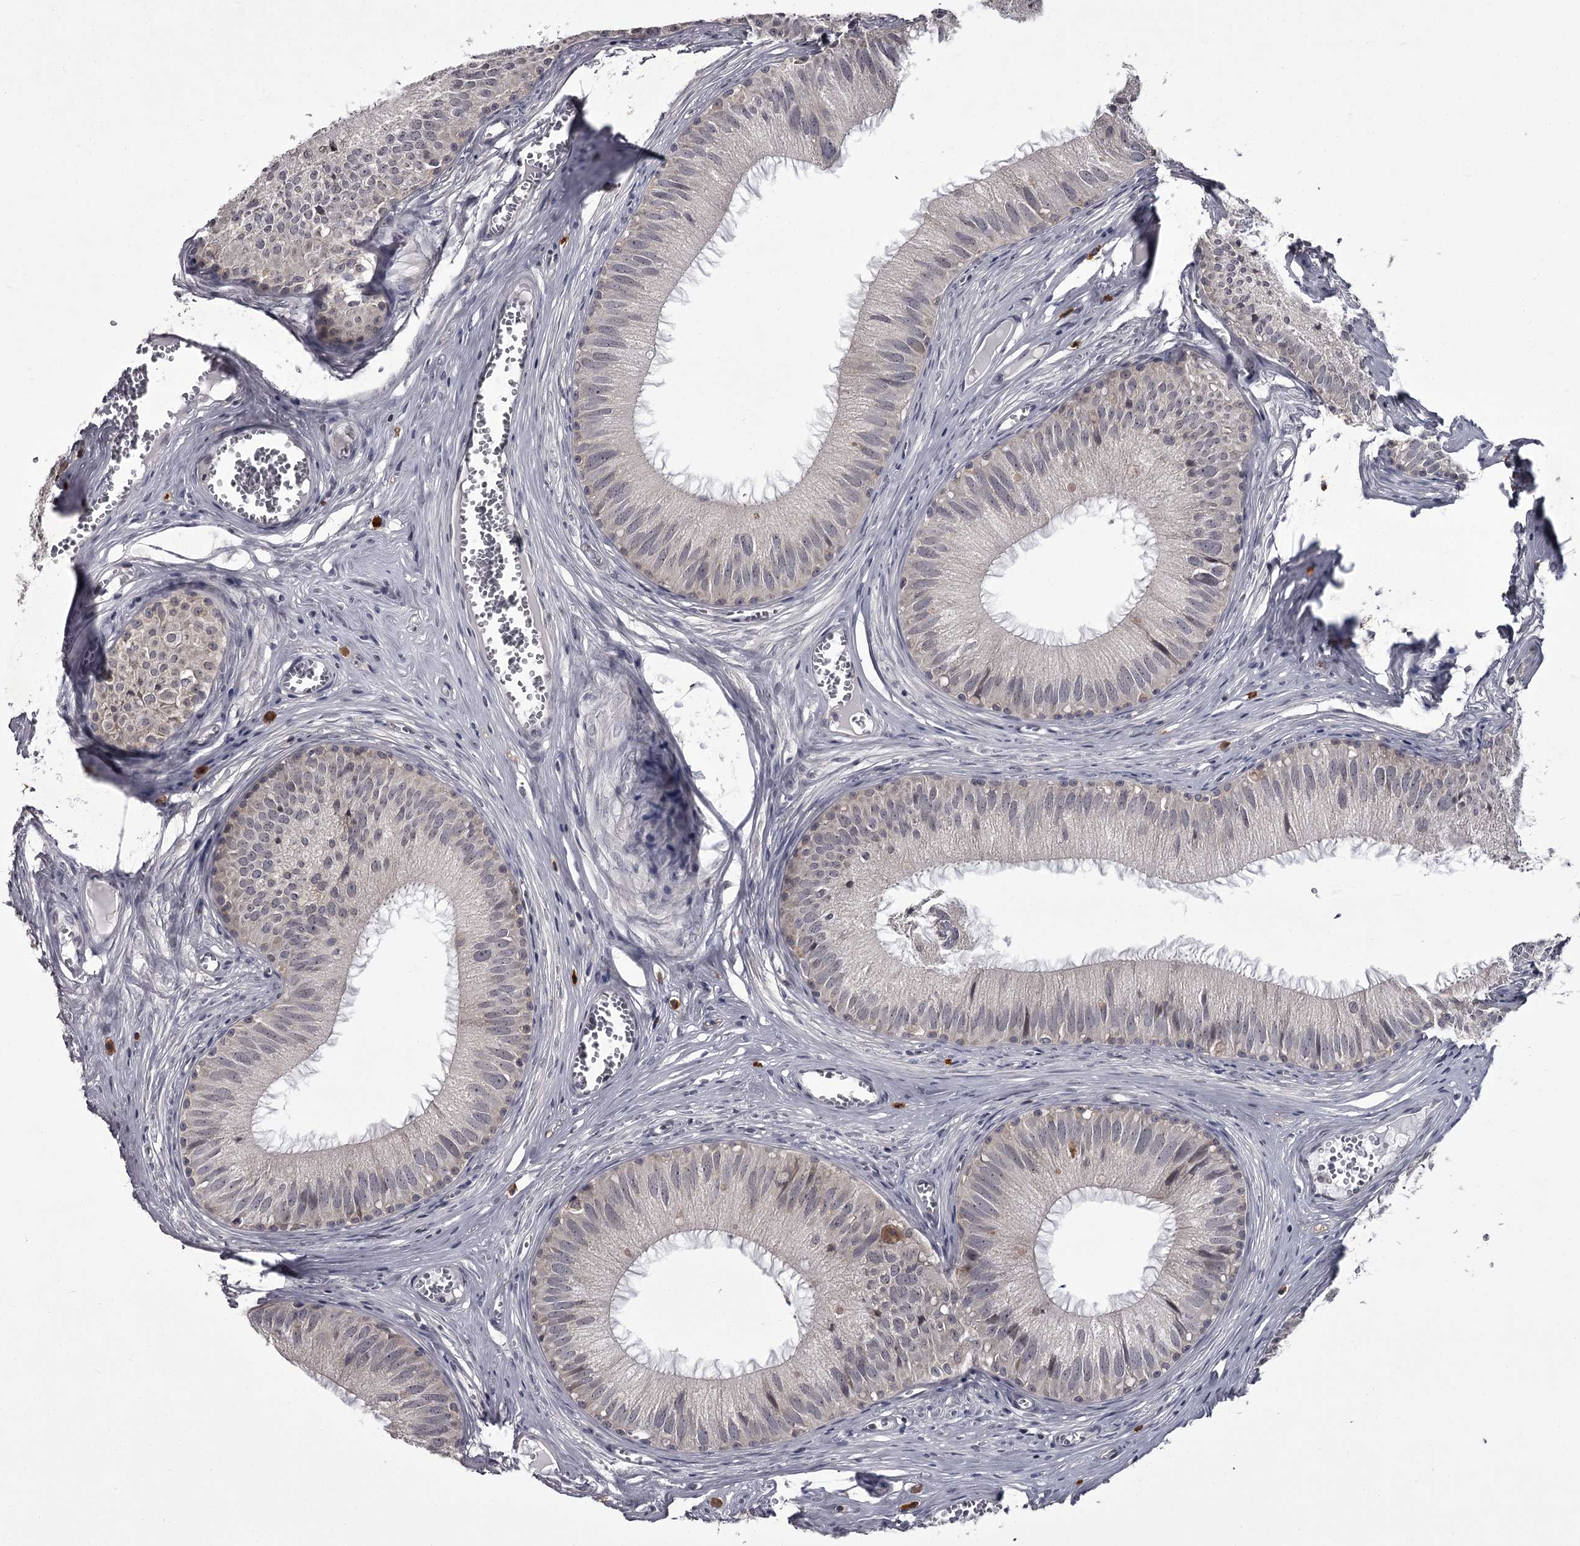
{"staining": {"intensity": "moderate", "quantity": "<25%", "location": "cytoplasmic/membranous"}, "tissue": "epididymis", "cell_type": "Glandular cells", "image_type": "normal", "snomed": [{"axis": "morphology", "description": "Normal tissue, NOS"}, {"axis": "topography", "description": "Epididymis"}], "caption": "High-magnification brightfield microscopy of normal epididymis stained with DAB (brown) and counterstained with hematoxylin (blue). glandular cells exhibit moderate cytoplasmic/membranous staining is appreciated in about<25% of cells. (DAB (3,3'-diaminobenzidine) IHC, brown staining for protein, blue staining for nuclei).", "gene": "CCDC92", "patient": {"sex": "male", "age": 36}}